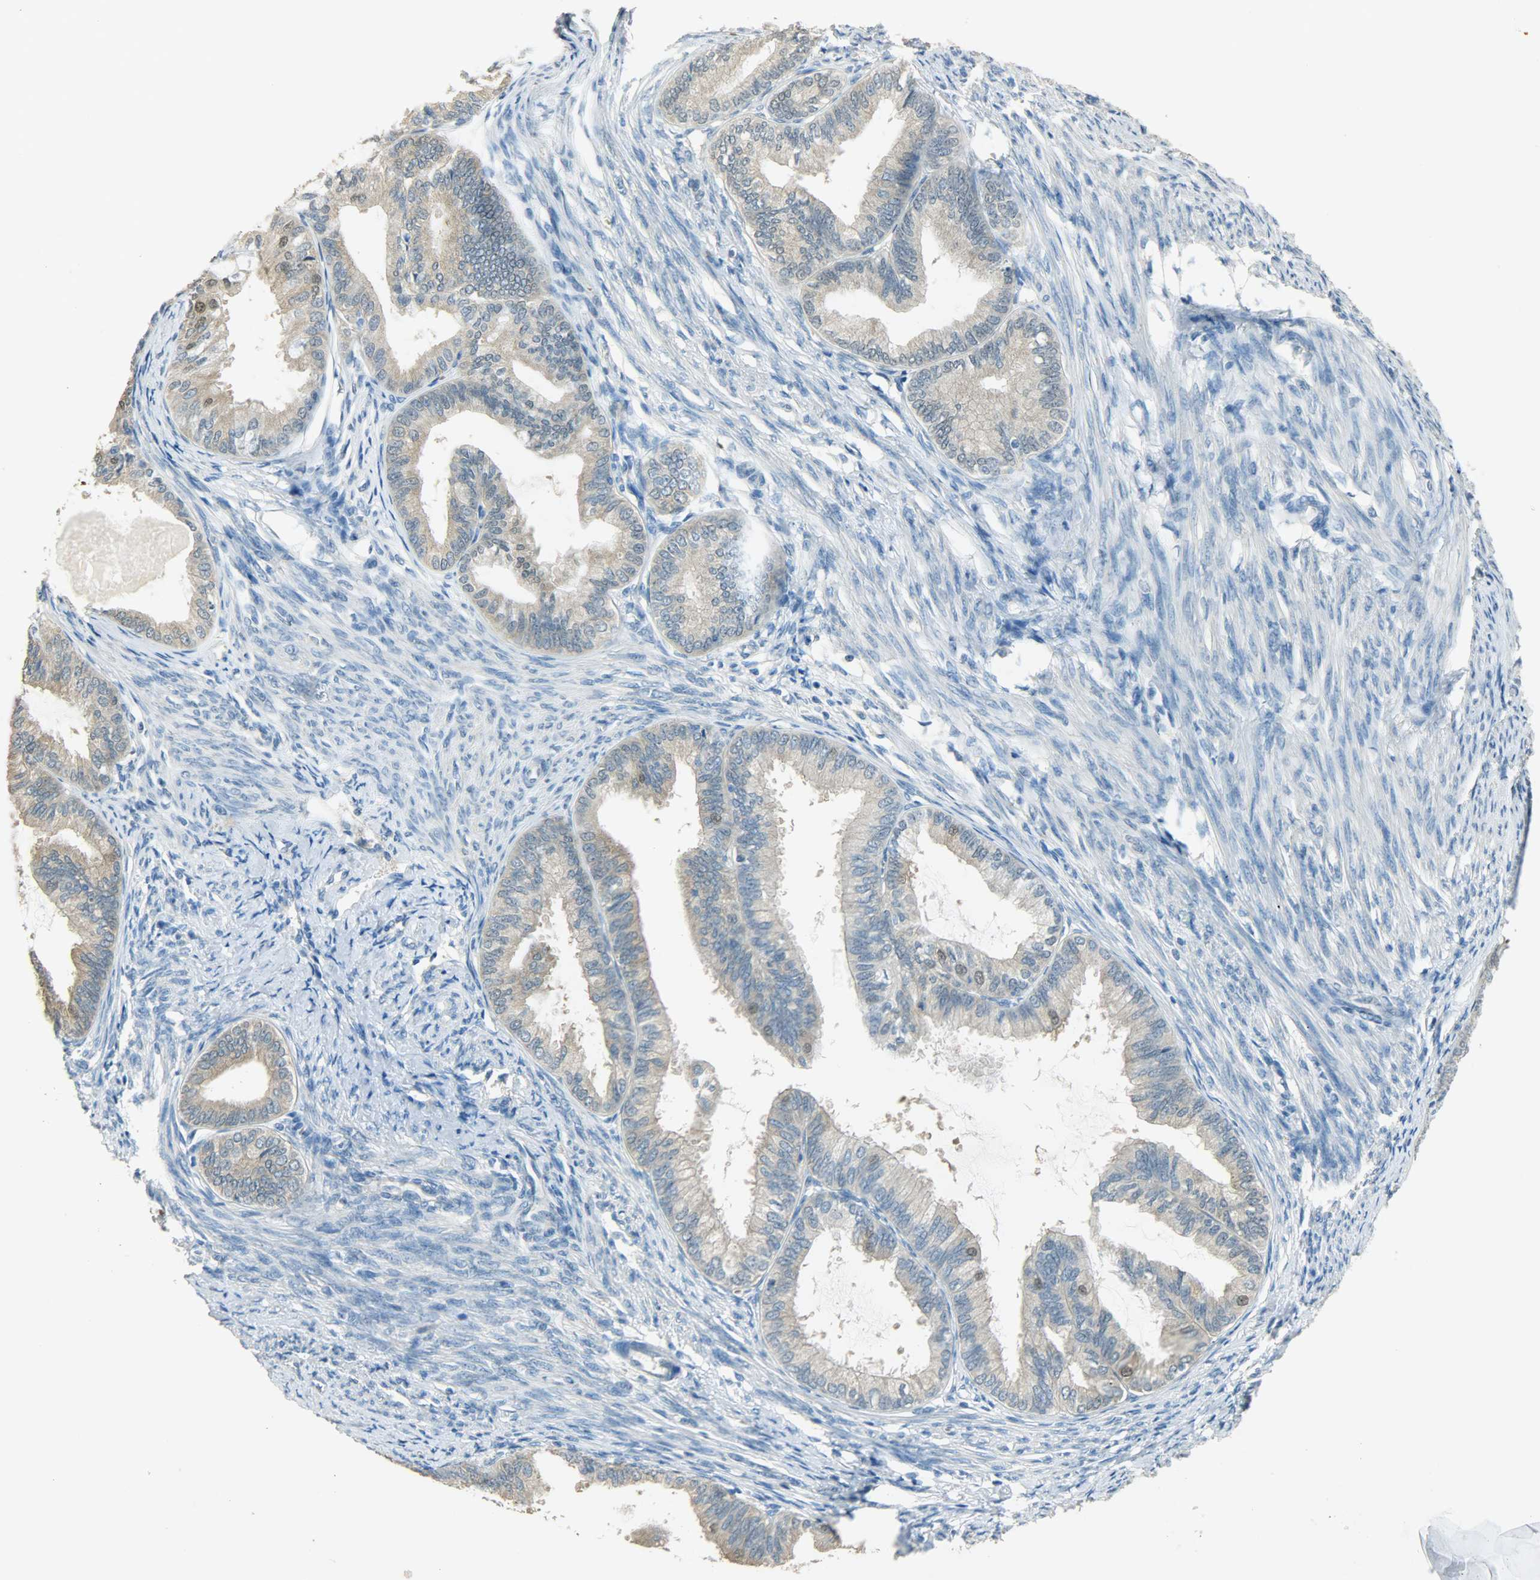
{"staining": {"intensity": "weak", "quantity": "<25%", "location": "nuclear"}, "tissue": "endometrial cancer", "cell_type": "Tumor cells", "image_type": "cancer", "snomed": [{"axis": "morphology", "description": "Adenocarcinoma, NOS"}, {"axis": "topography", "description": "Endometrium"}], "caption": "Endometrial cancer (adenocarcinoma) was stained to show a protein in brown. There is no significant expression in tumor cells. Nuclei are stained in blue.", "gene": "PRMT5", "patient": {"sex": "female", "age": 86}}